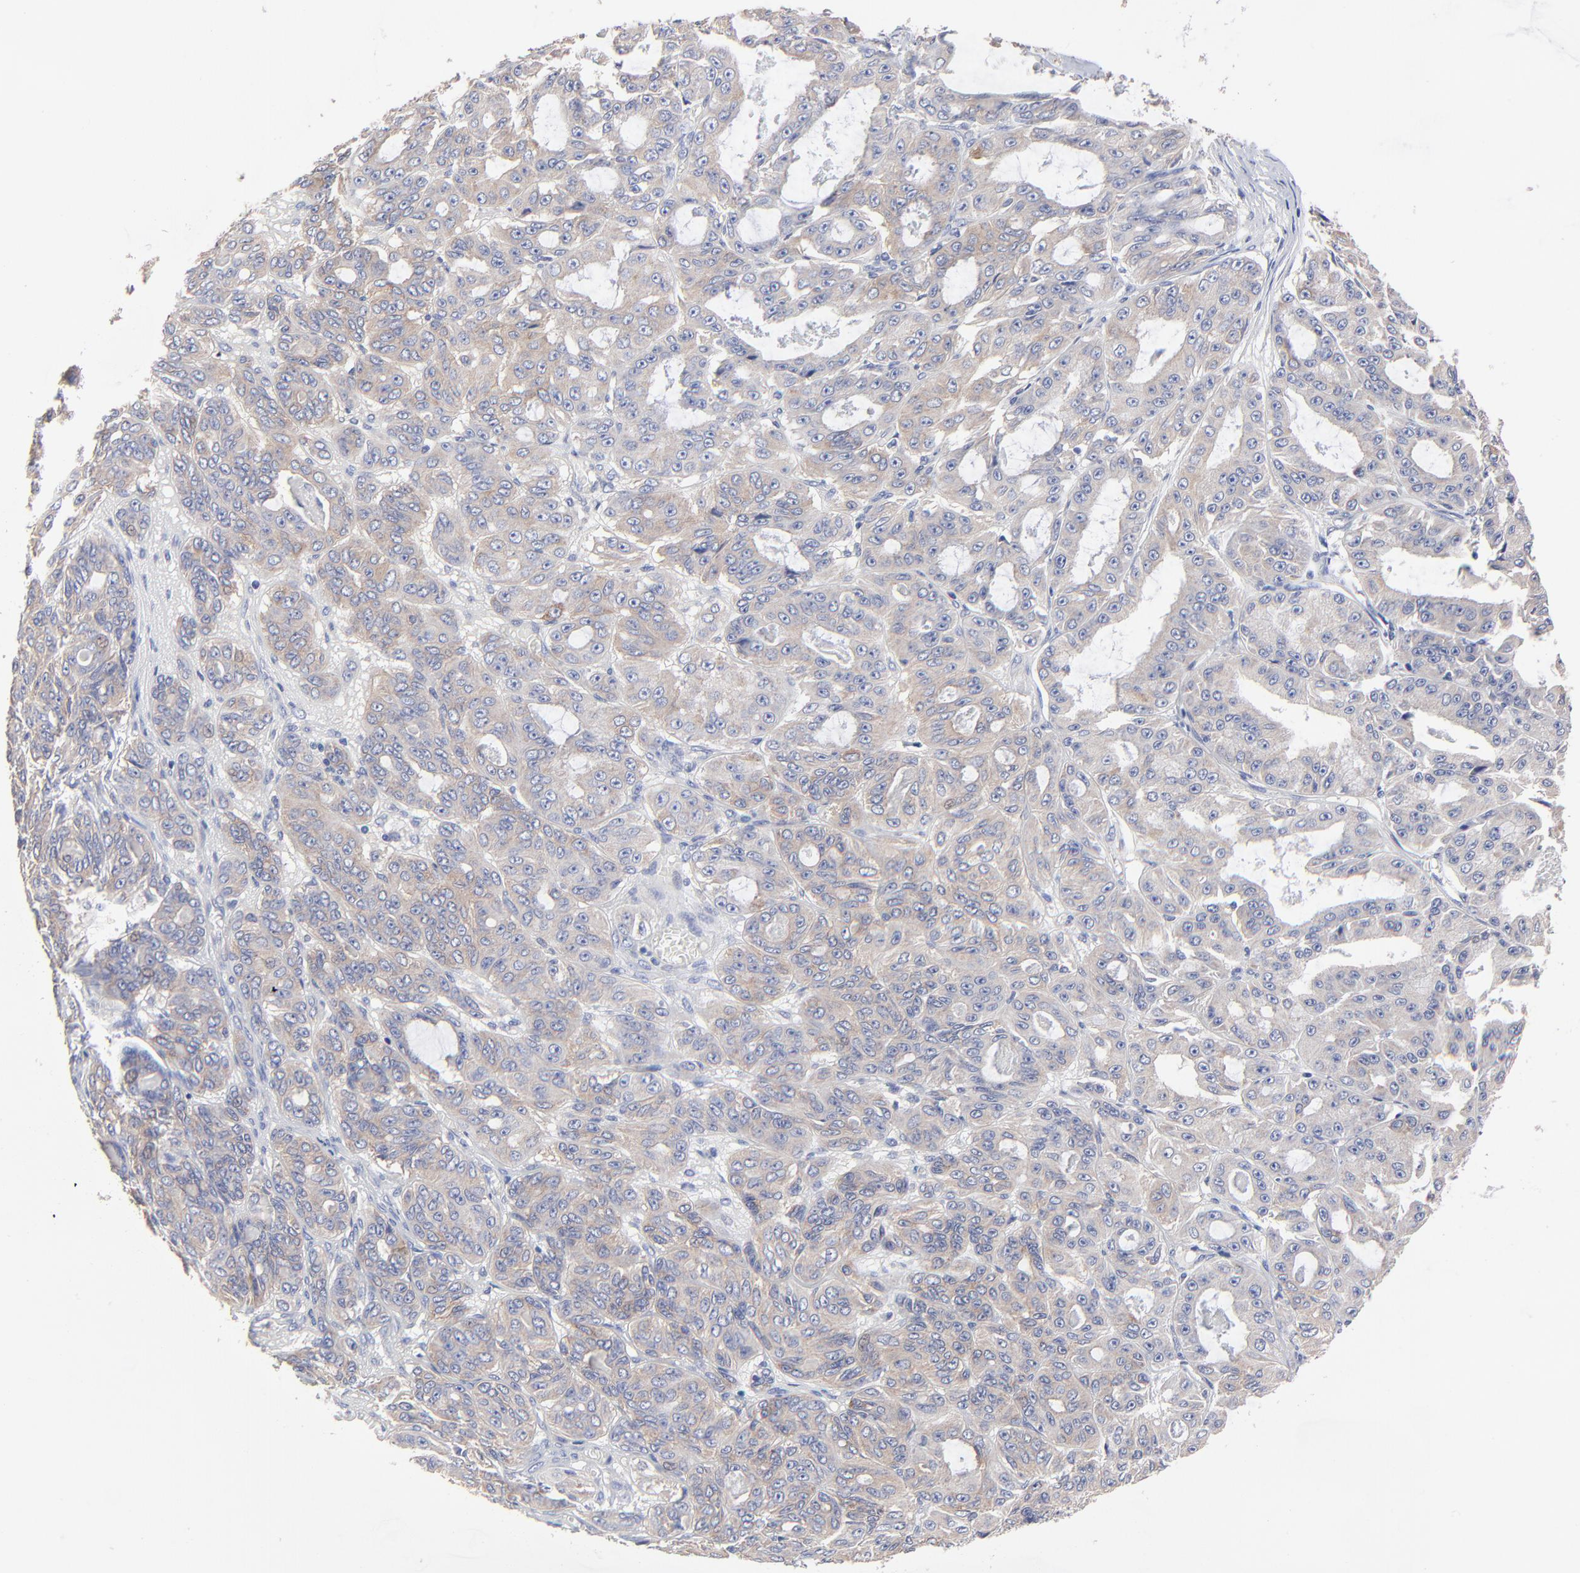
{"staining": {"intensity": "moderate", "quantity": ">75%", "location": "cytoplasmic/membranous"}, "tissue": "ovarian cancer", "cell_type": "Tumor cells", "image_type": "cancer", "snomed": [{"axis": "morphology", "description": "Carcinoma, endometroid"}, {"axis": "topography", "description": "Ovary"}], "caption": "Immunohistochemistry (DAB) staining of human endometroid carcinoma (ovarian) reveals moderate cytoplasmic/membranous protein staining in about >75% of tumor cells. The protein of interest is shown in brown color, while the nuclei are stained blue.", "gene": "PPFIBP2", "patient": {"sex": "female", "age": 61}}